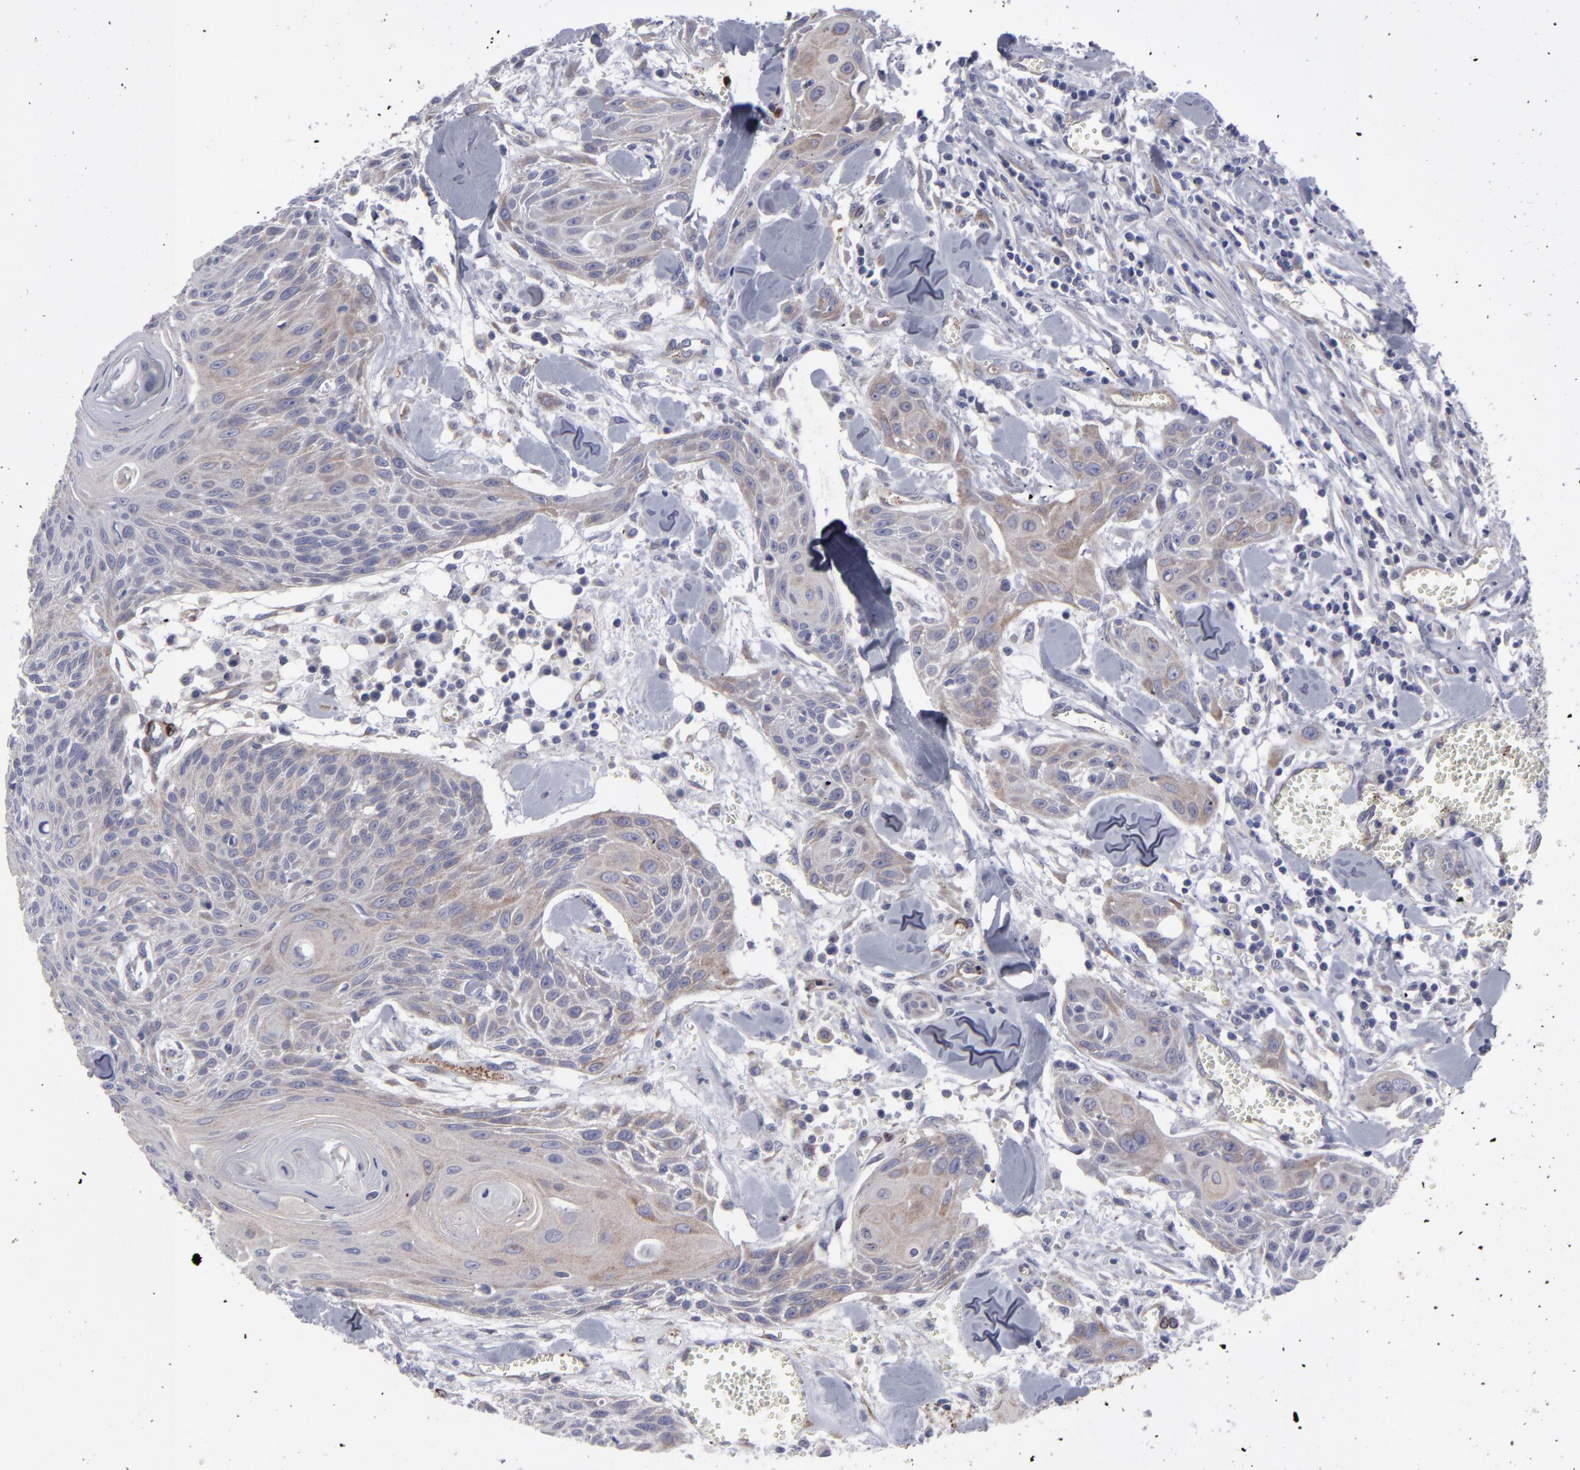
{"staining": {"intensity": "weak", "quantity": ">75%", "location": "cytoplasmic/membranous"}, "tissue": "head and neck cancer", "cell_type": "Tumor cells", "image_type": "cancer", "snomed": [{"axis": "morphology", "description": "Squamous cell carcinoma, NOS"}, {"axis": "morphology", "description": "Squamous cell carcinoma, metastatic, NOS"}, {"axis": "topography", "description": "Lymph node"}, {"axis": "topography", "description": "Salivary gland"}, {"axis": "topography", "description": "Head-Neck"}], "caption": "Protein expression analysis of human head and neck cancer reveals weak cytoplasmic/membranous staining in approximately >75% of tumor cells.", "gene": "SLMAP", "patient": {"sex": "female", "age": 74}}